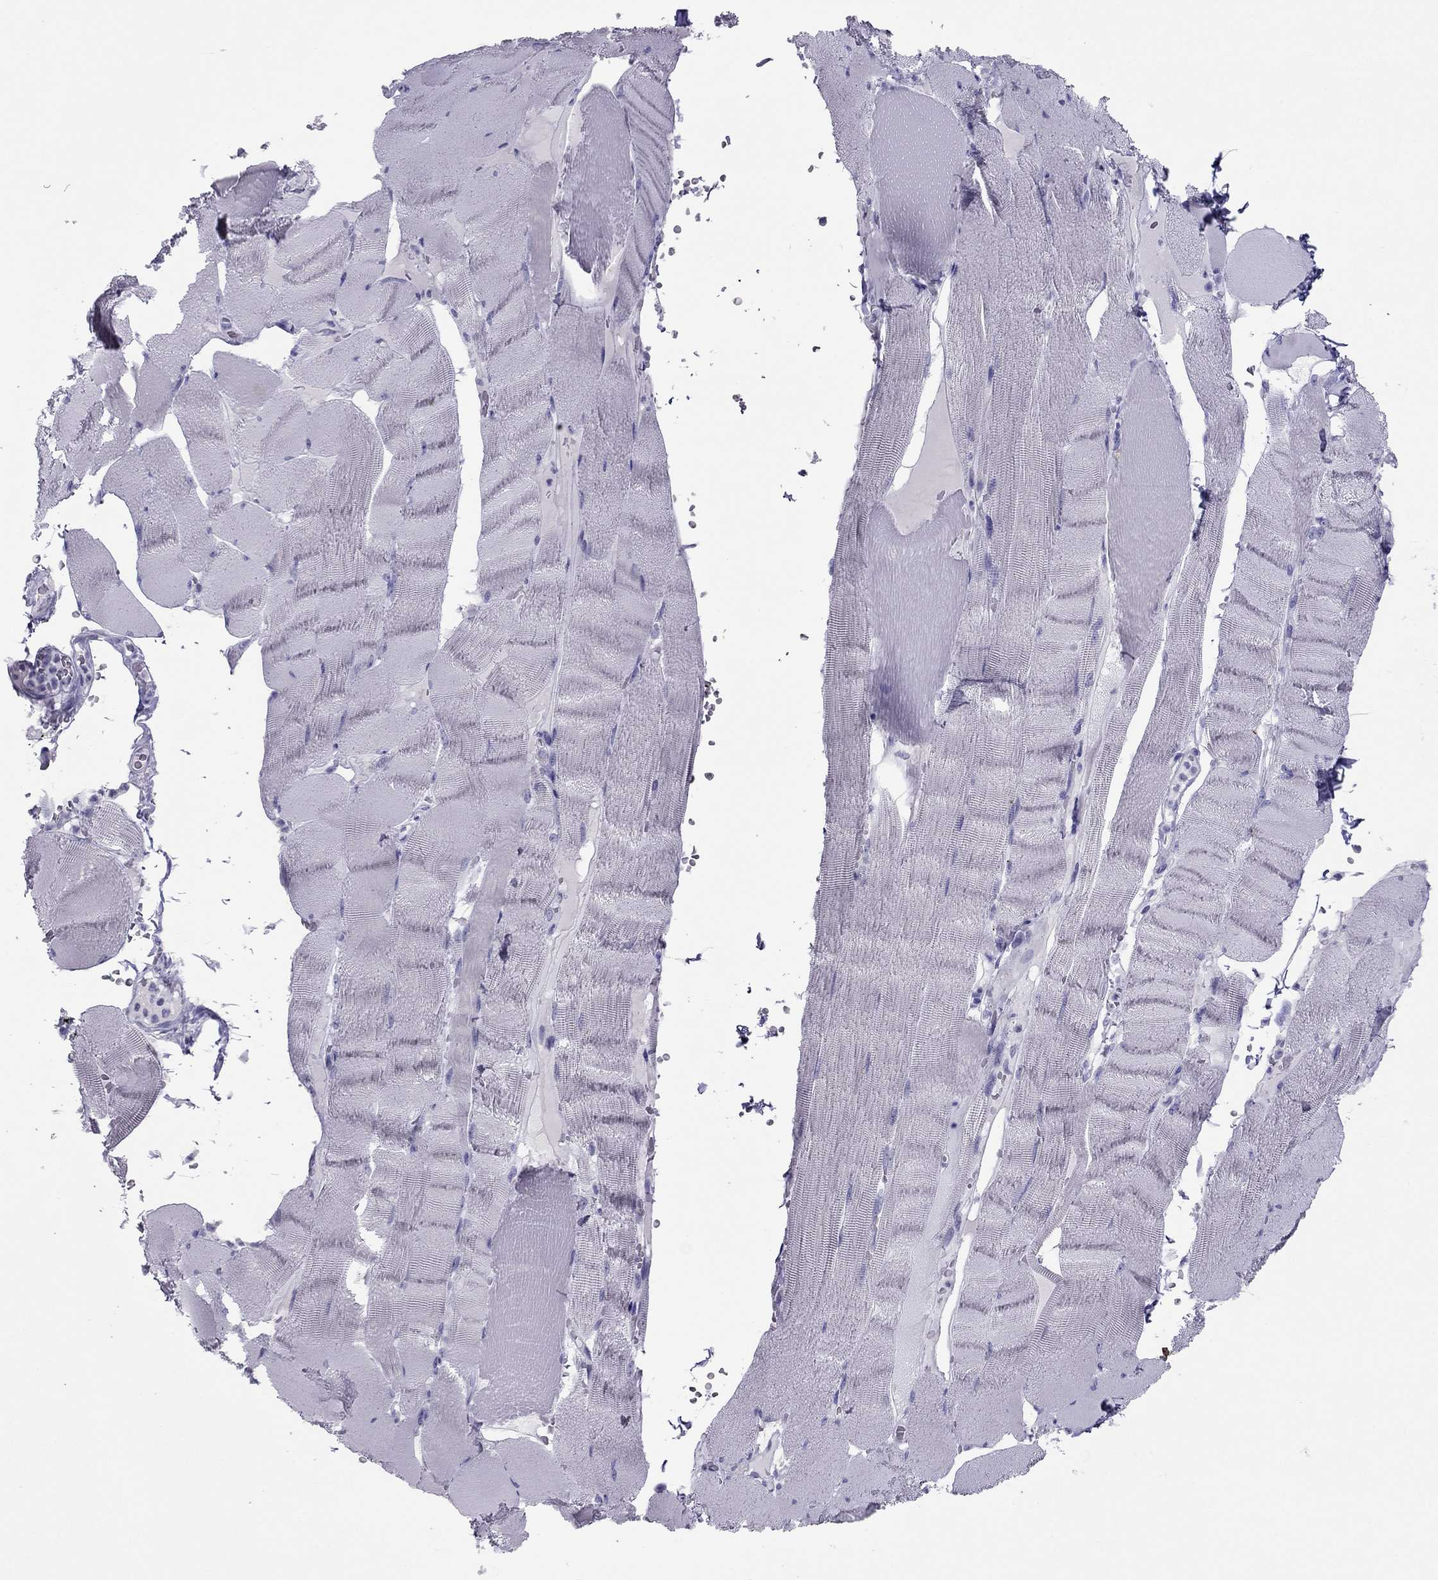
{"staining": {"intensity": "negative", "quantity": "none", "location": "none"}, "tissue": "skeletal muscle", "cell_type": "Myocytes", "image_type": "normal", "snomed": [{"axis": "morphology", "description": "Normal tissue, NOS"}, {"axis": "topography", "description": "Skeletal muscle"}], "caption": "This is an immunohistochemistry (IHC) image of benign human skeletal muscle. There is no expression in myocytes.", "gene": "MAEL", "patient": {"sex": "male", "age": 56}}